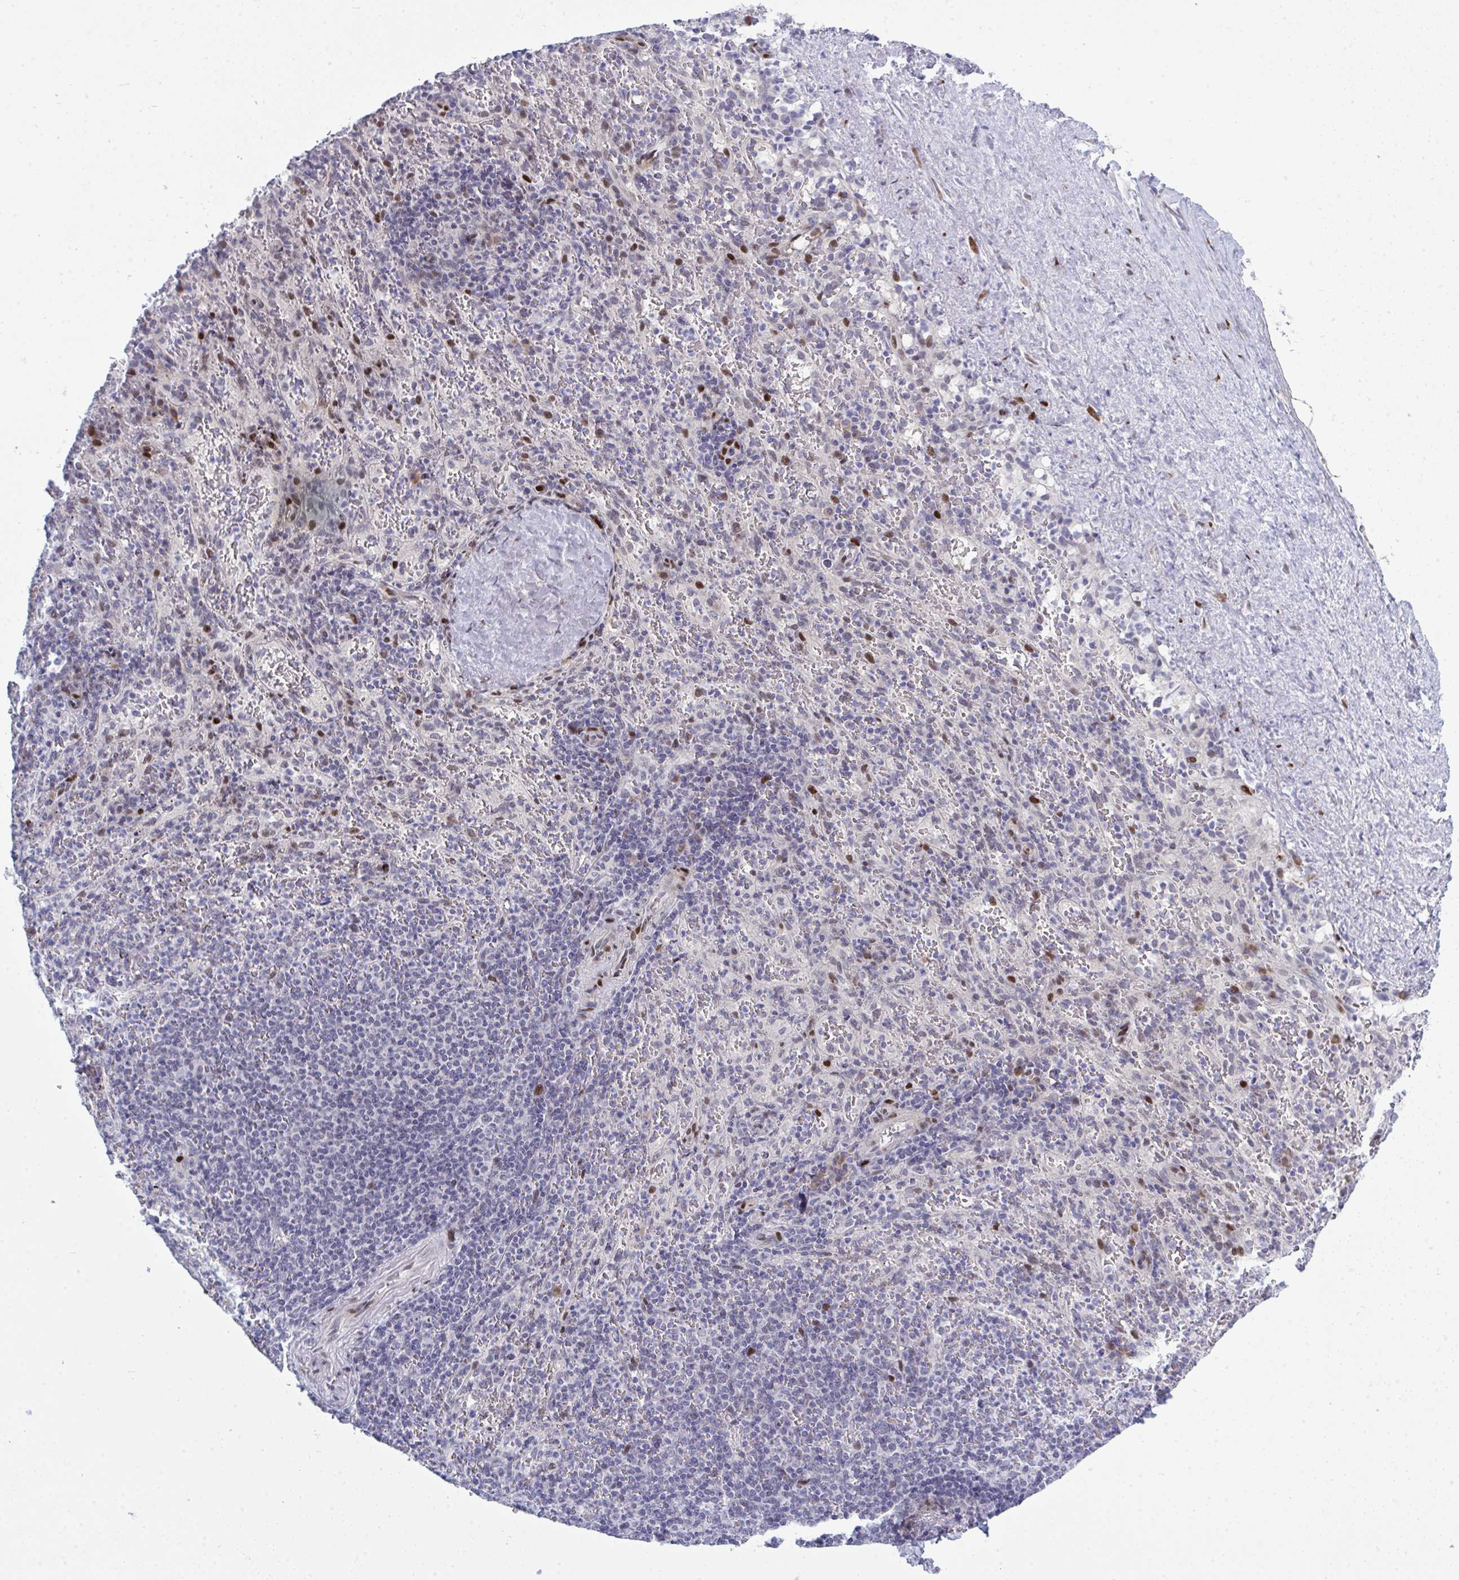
{"staining": {"intensity": "moderate", "quantity": "<25%", "location": "nuclear"}, "tissue": "spleen", "cell_type": "Cells in red pulp", "image_type": "normal", "snomed": [{"axis": "morphology", "description": "Normal tissue, NOS"}, {"axis": "topography", "description": "Spleen"}], "caption": "Moderate nuclear protein staining is appreciated in about <25% of cells in red pulp in spleen.", "gene": "TAB1", "patient": {"sex": "male", "age": 57}}